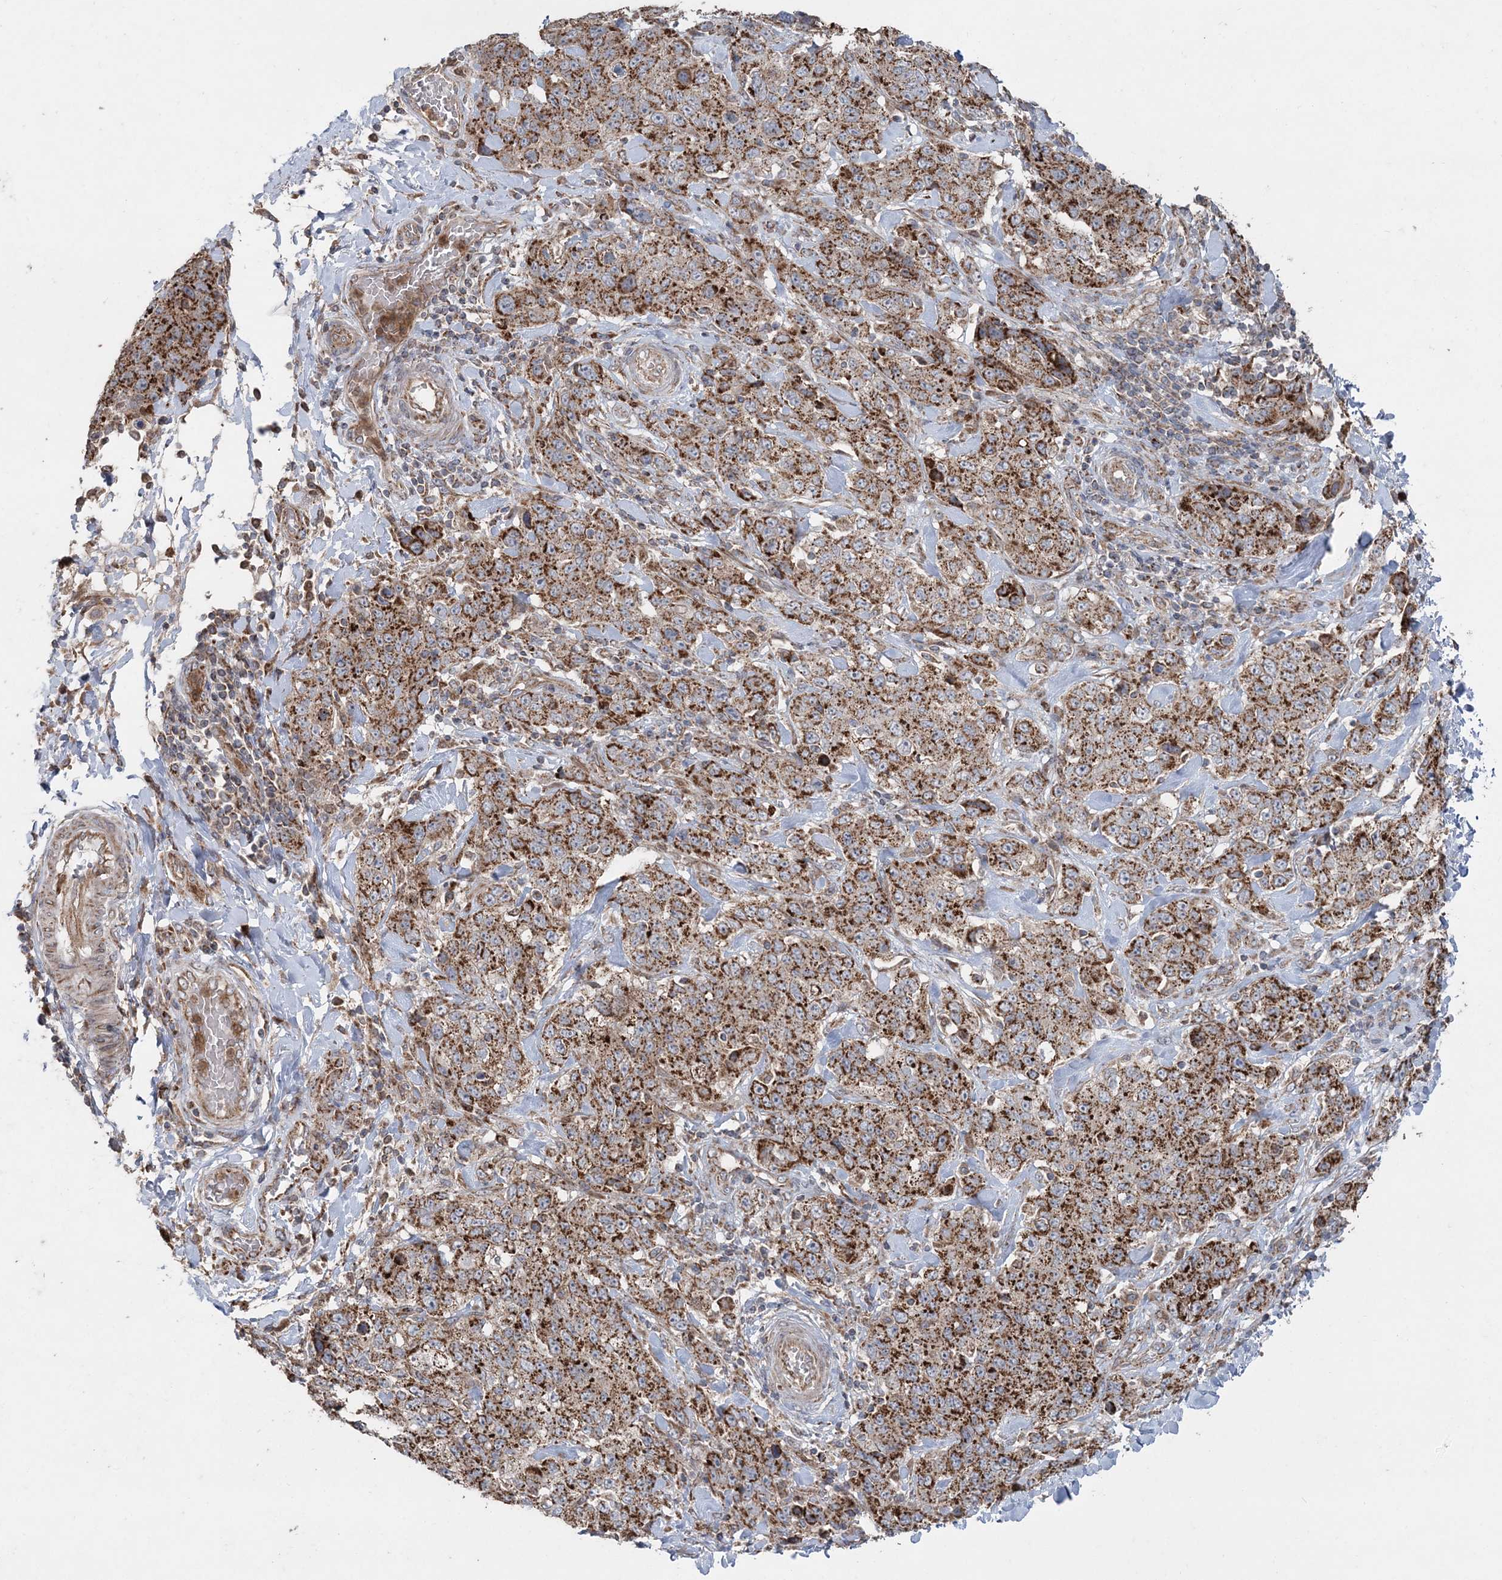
{"staining": {"intensity": "strong", "quantity": ">75%", "location": "cytoplasmic/membranous"}, "tissue": "stomach cancer", "cell_type": "Tumor cells", "image_type": "cancer", "snomed": [{"axis": "morphology", "description": "Adenocarcinoma, NOS"}, {"axis": "topography", "description": "Stomach"}], "caption": "DAB immunohistochemical staining of human adenocarcinoma (stomach) displays strong cytoplasmic/membranous protein staining in approximately >75% of tumor cells. The protein is shown in brown color, while the nuclei are stained blue.", "gene": "LRPPRC", "patient": {"sex": "male", "age": 48}}